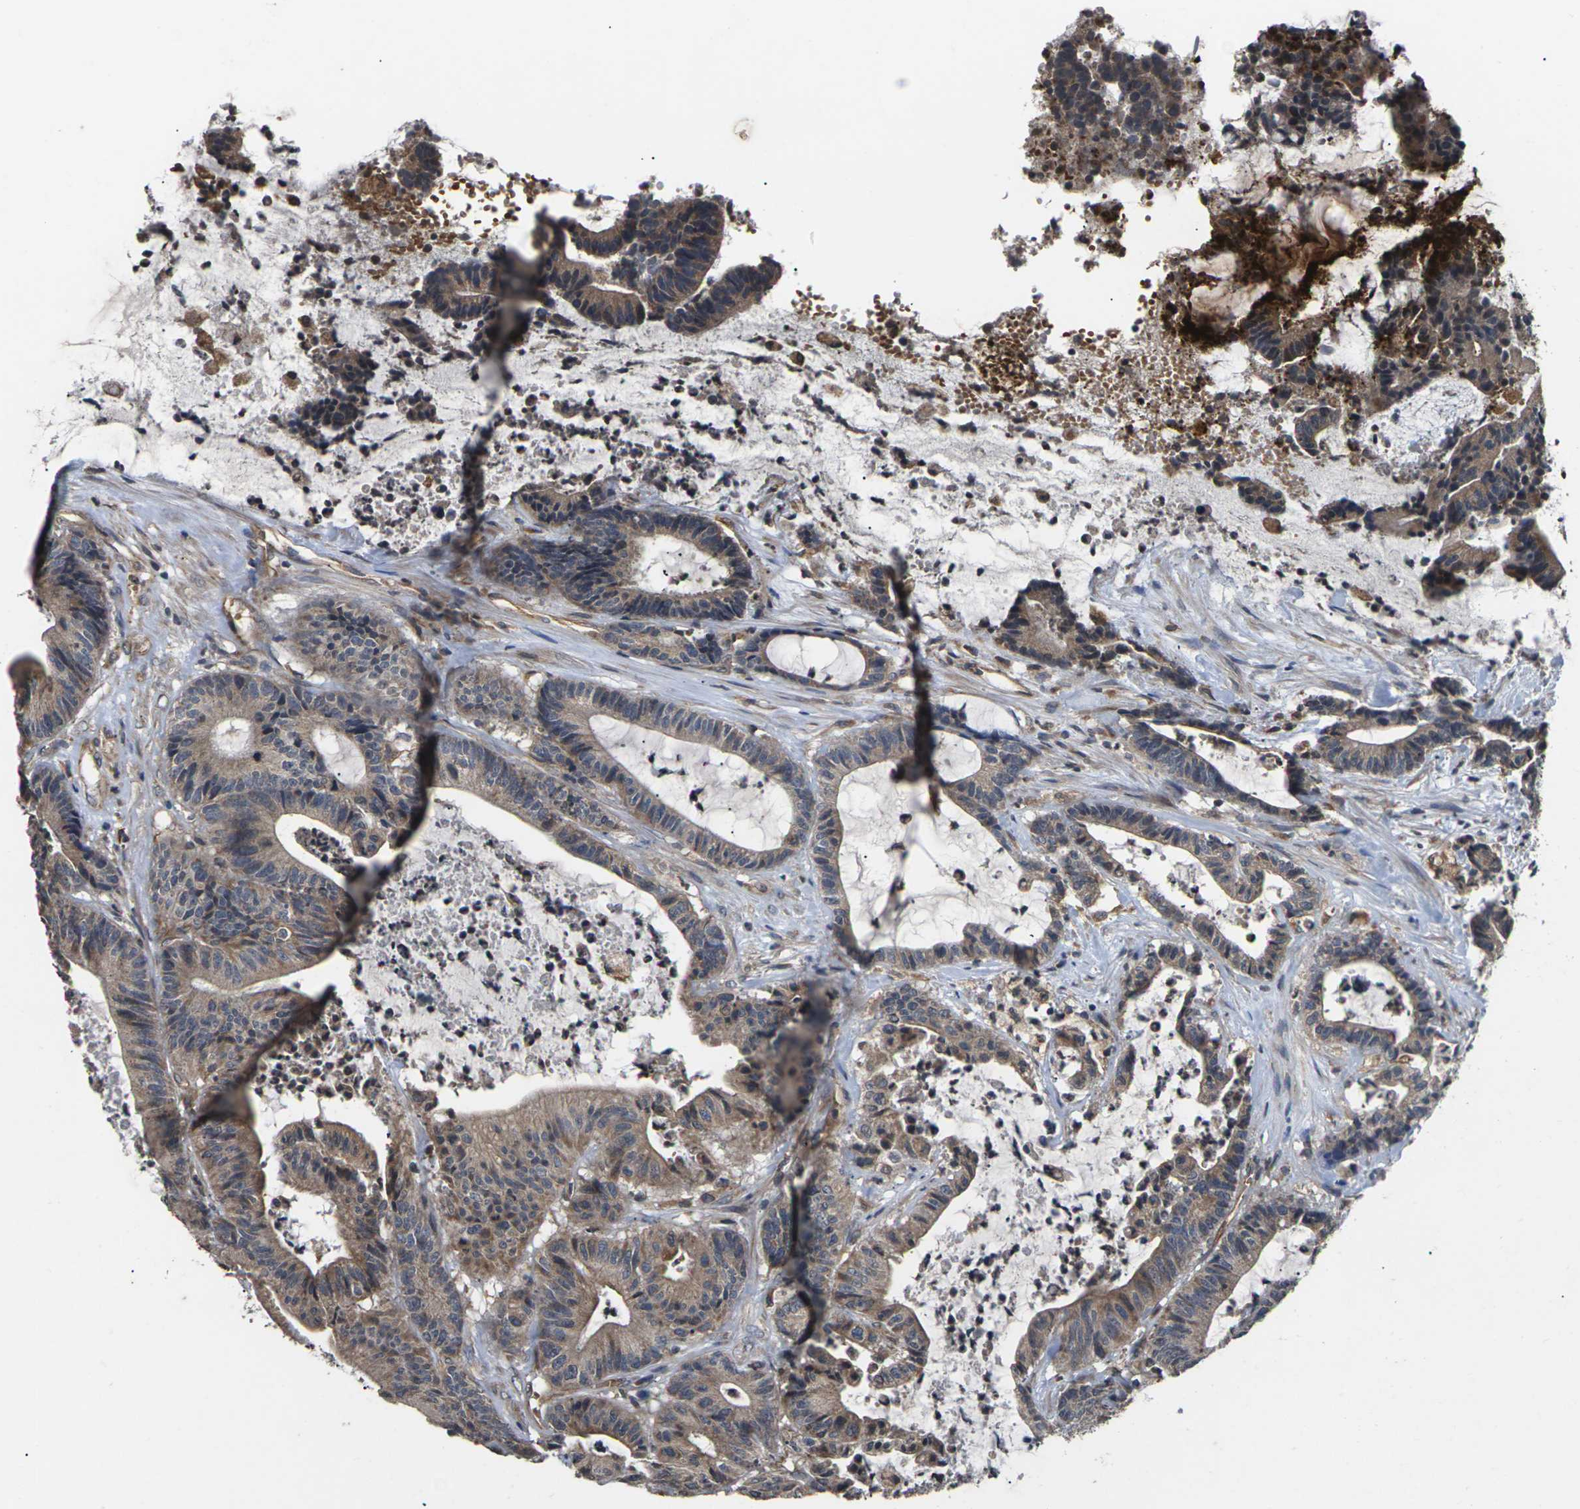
{"staining": {"intensity": "moderate", "quantity": ">75%", "location": "cytoplasmic/membranous"}, "tissue": "colorectal cancer", "cell_type": "Tumor cells", "image_type": "cancer", "snomed": [{"axis": "morphology", "description": "Adenocarcinoma, NOS"}, {"axis": "topography", "description": "Colon"}], "caption": "Adenocarcinoma (colorectal) was stained to show a protein in brown. There is medium levels of moderate cytoplasmic/membranous positivity in about >75% of tumor cells.", "gene": "DKK2", "patient": {"sex": "female", "age": 84}}